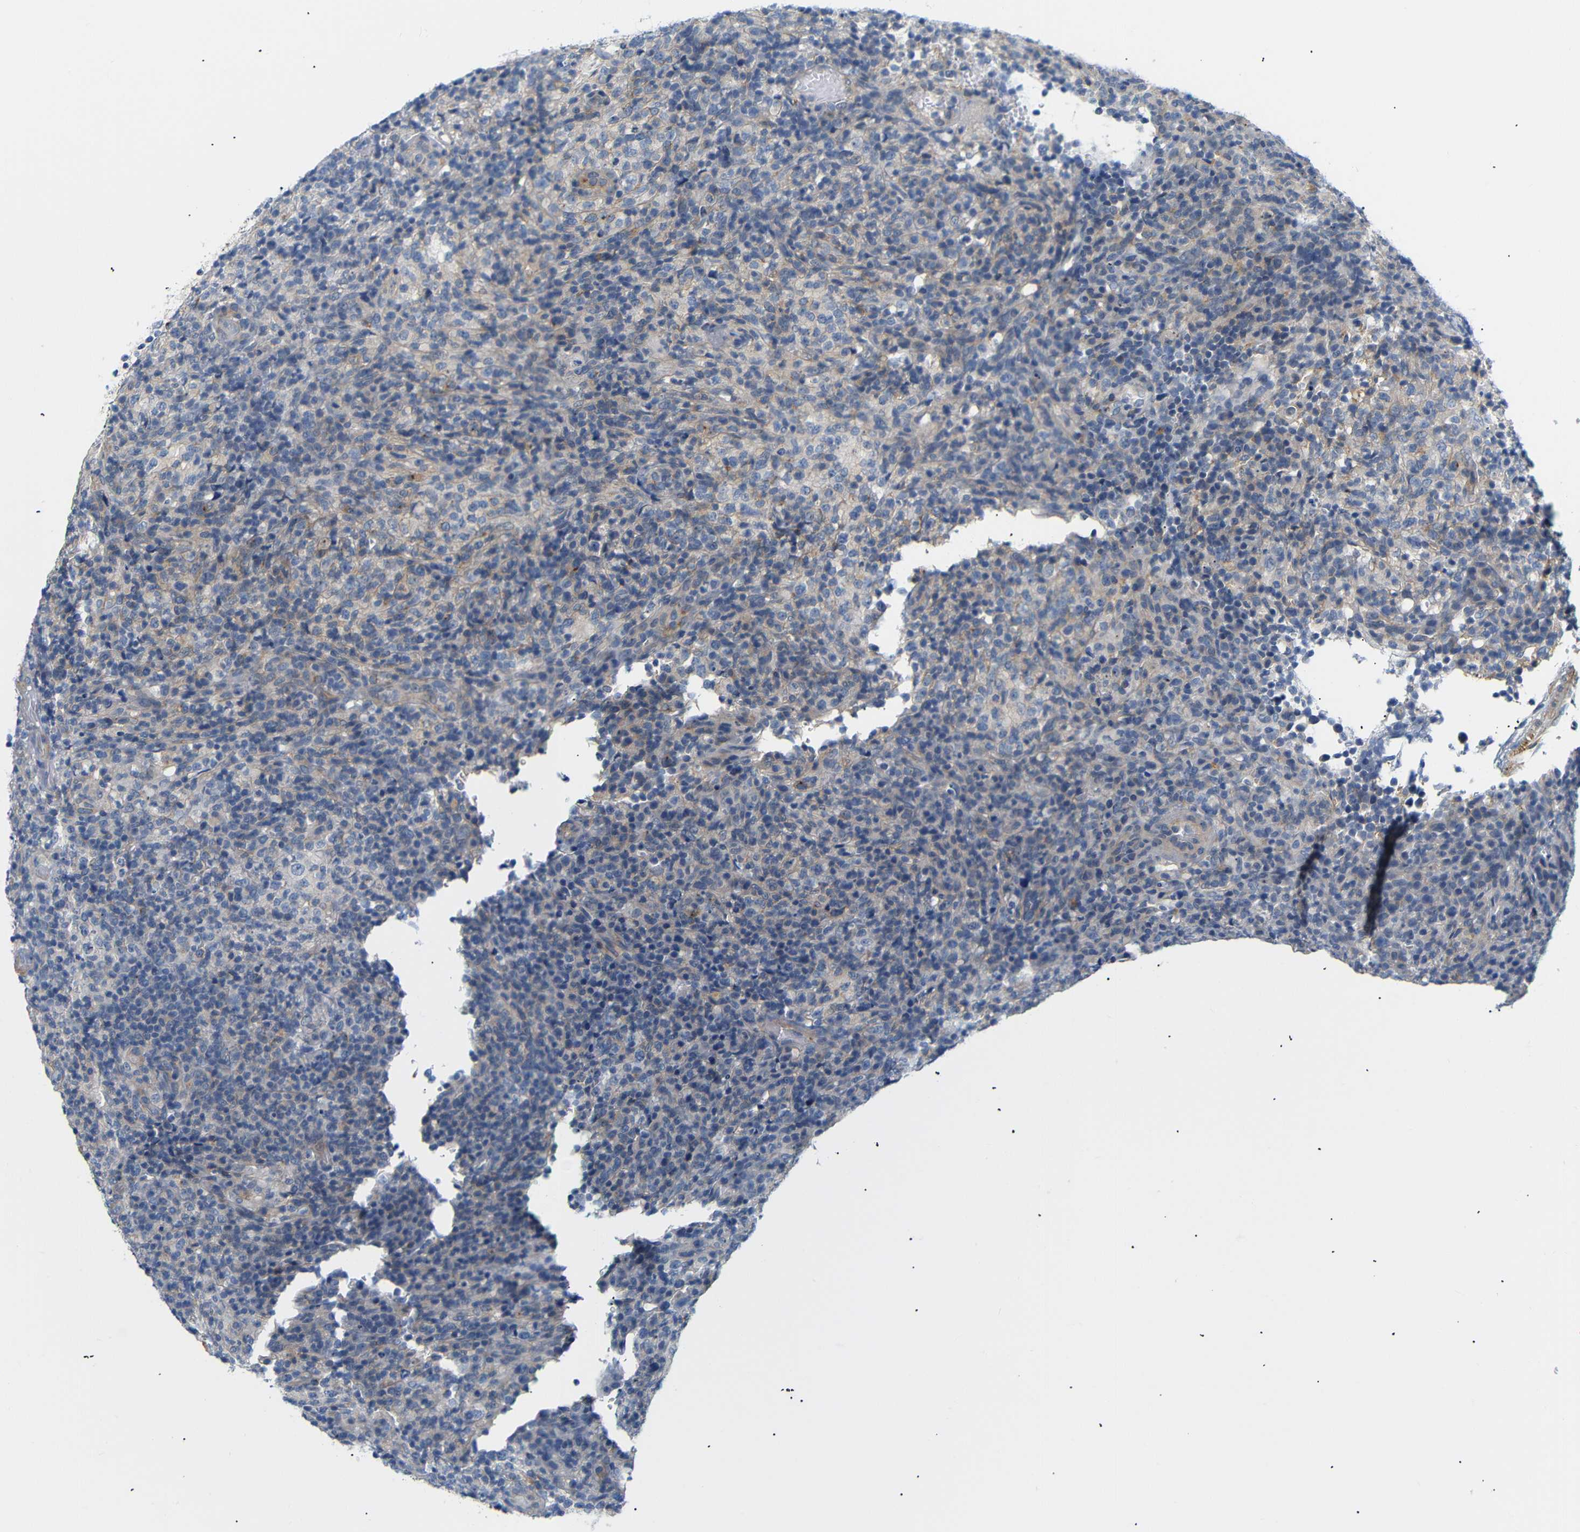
{"staining": {"intensity": "negative", "quantity": "none", "location": "none"}, "tissue": "lymphoma", "cell_type": "Tumor cells", "image_type": "cancer", "snomed": [{"axis": "morphology", "description": "Malignant lymphoma, non-Hodgkin's type, High grade"}, {"axis": "topography", "description": "Lymph node"}], "caption": "The micrograph shows no staining of tumor cells in high-grade malignant lymphoma, non-Hodgkin's type.", "gene": "STMN3", "patient": {"sex": "female", "age": 76}}